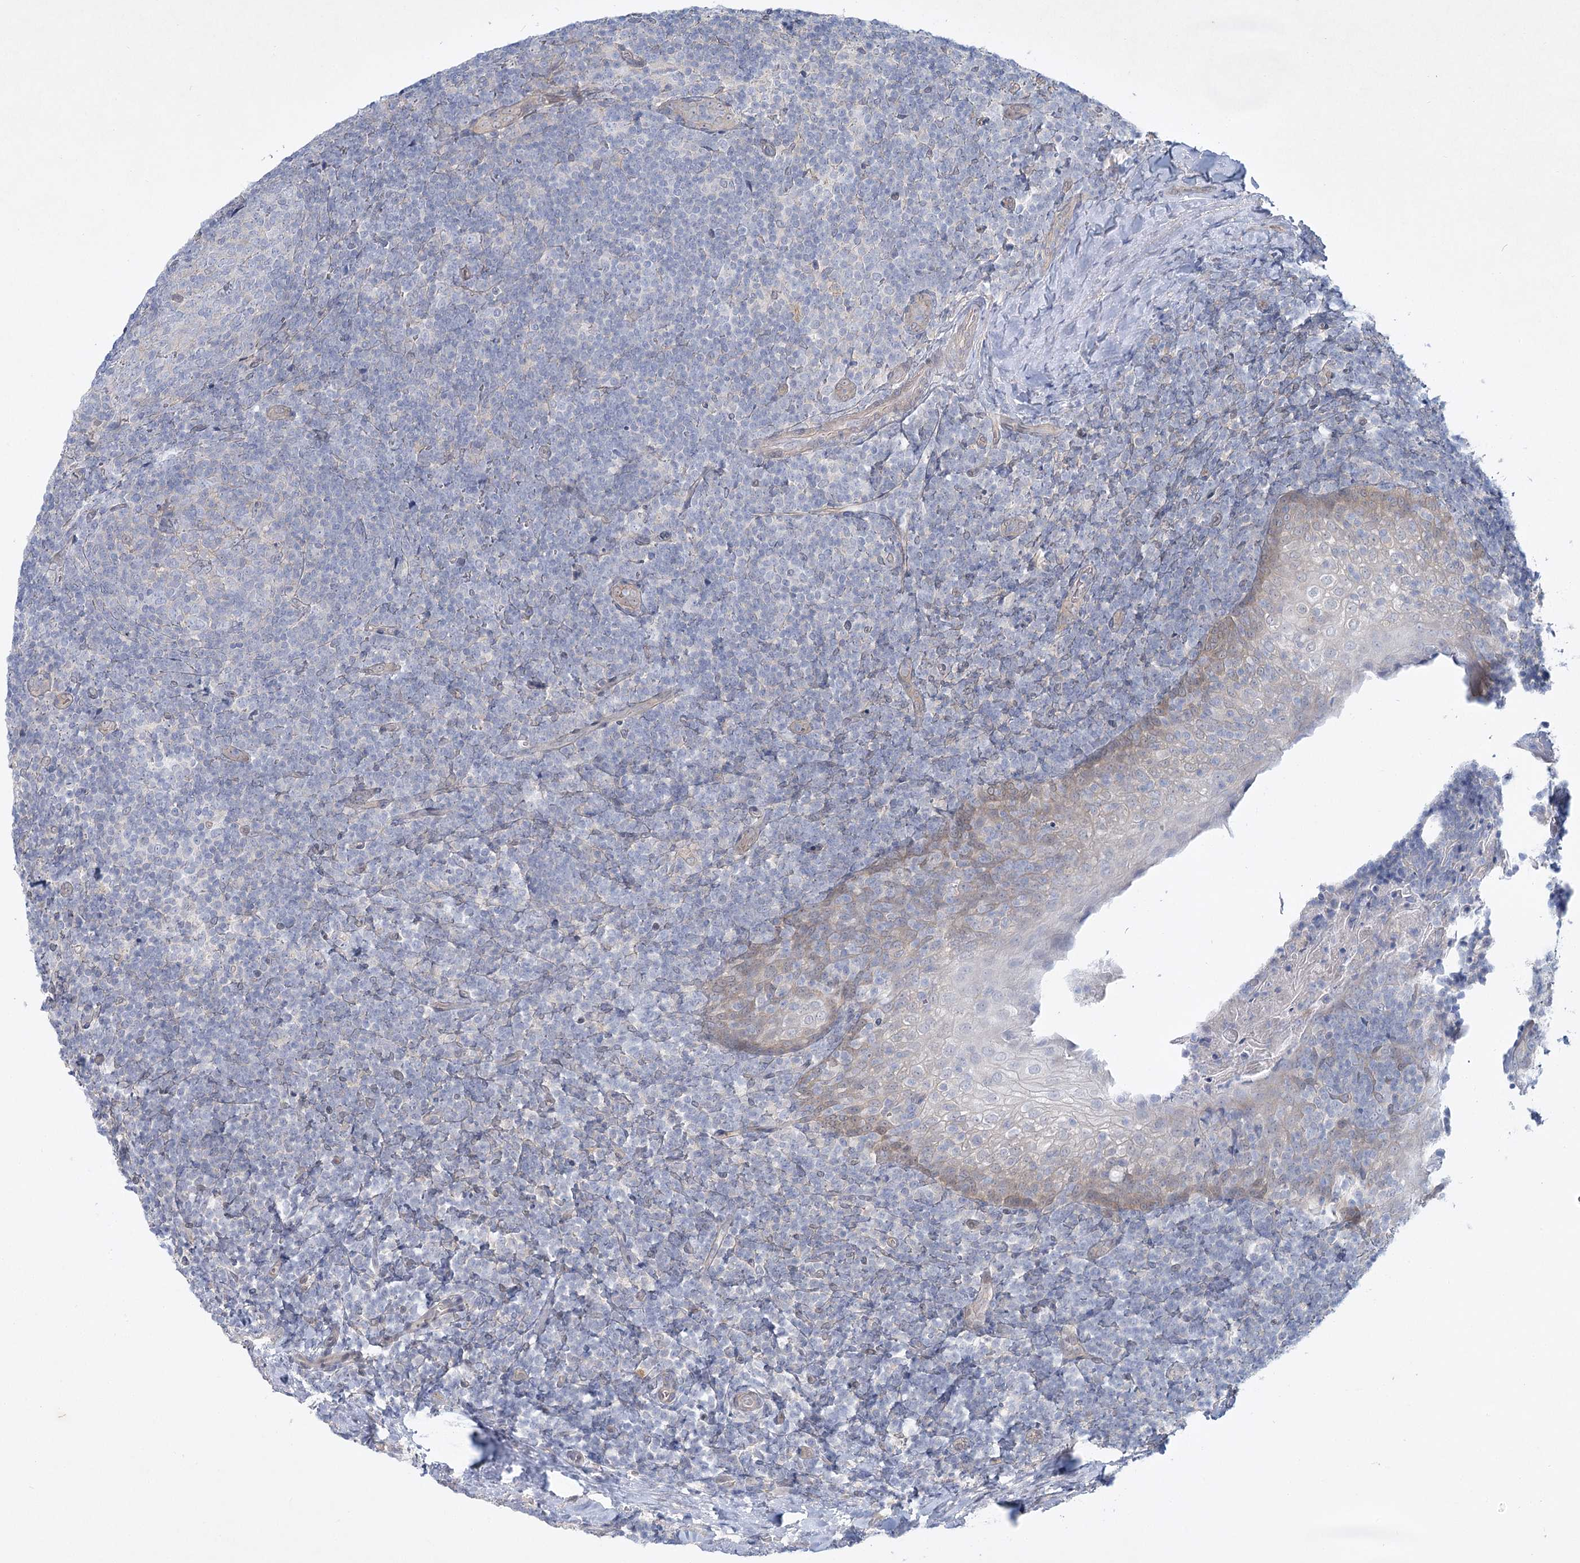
{"staining": {"intensity": "negative", "quantity": "none", "location": "none"}, "tissue": "tonsil", "cell_type": "Germinal center cells", "image_type": "normal", "snomed": [{"axis": "morphology", "description": "Normal tissue, NOS"}, {"axis": "topography", "description": "Tonsil"}], "caption": "The histopathology image shows no staining of germinal center cells in unremarkable tonsil.", "gene": "AAMDC", "patient": {"sex": "male", "age": 37}}